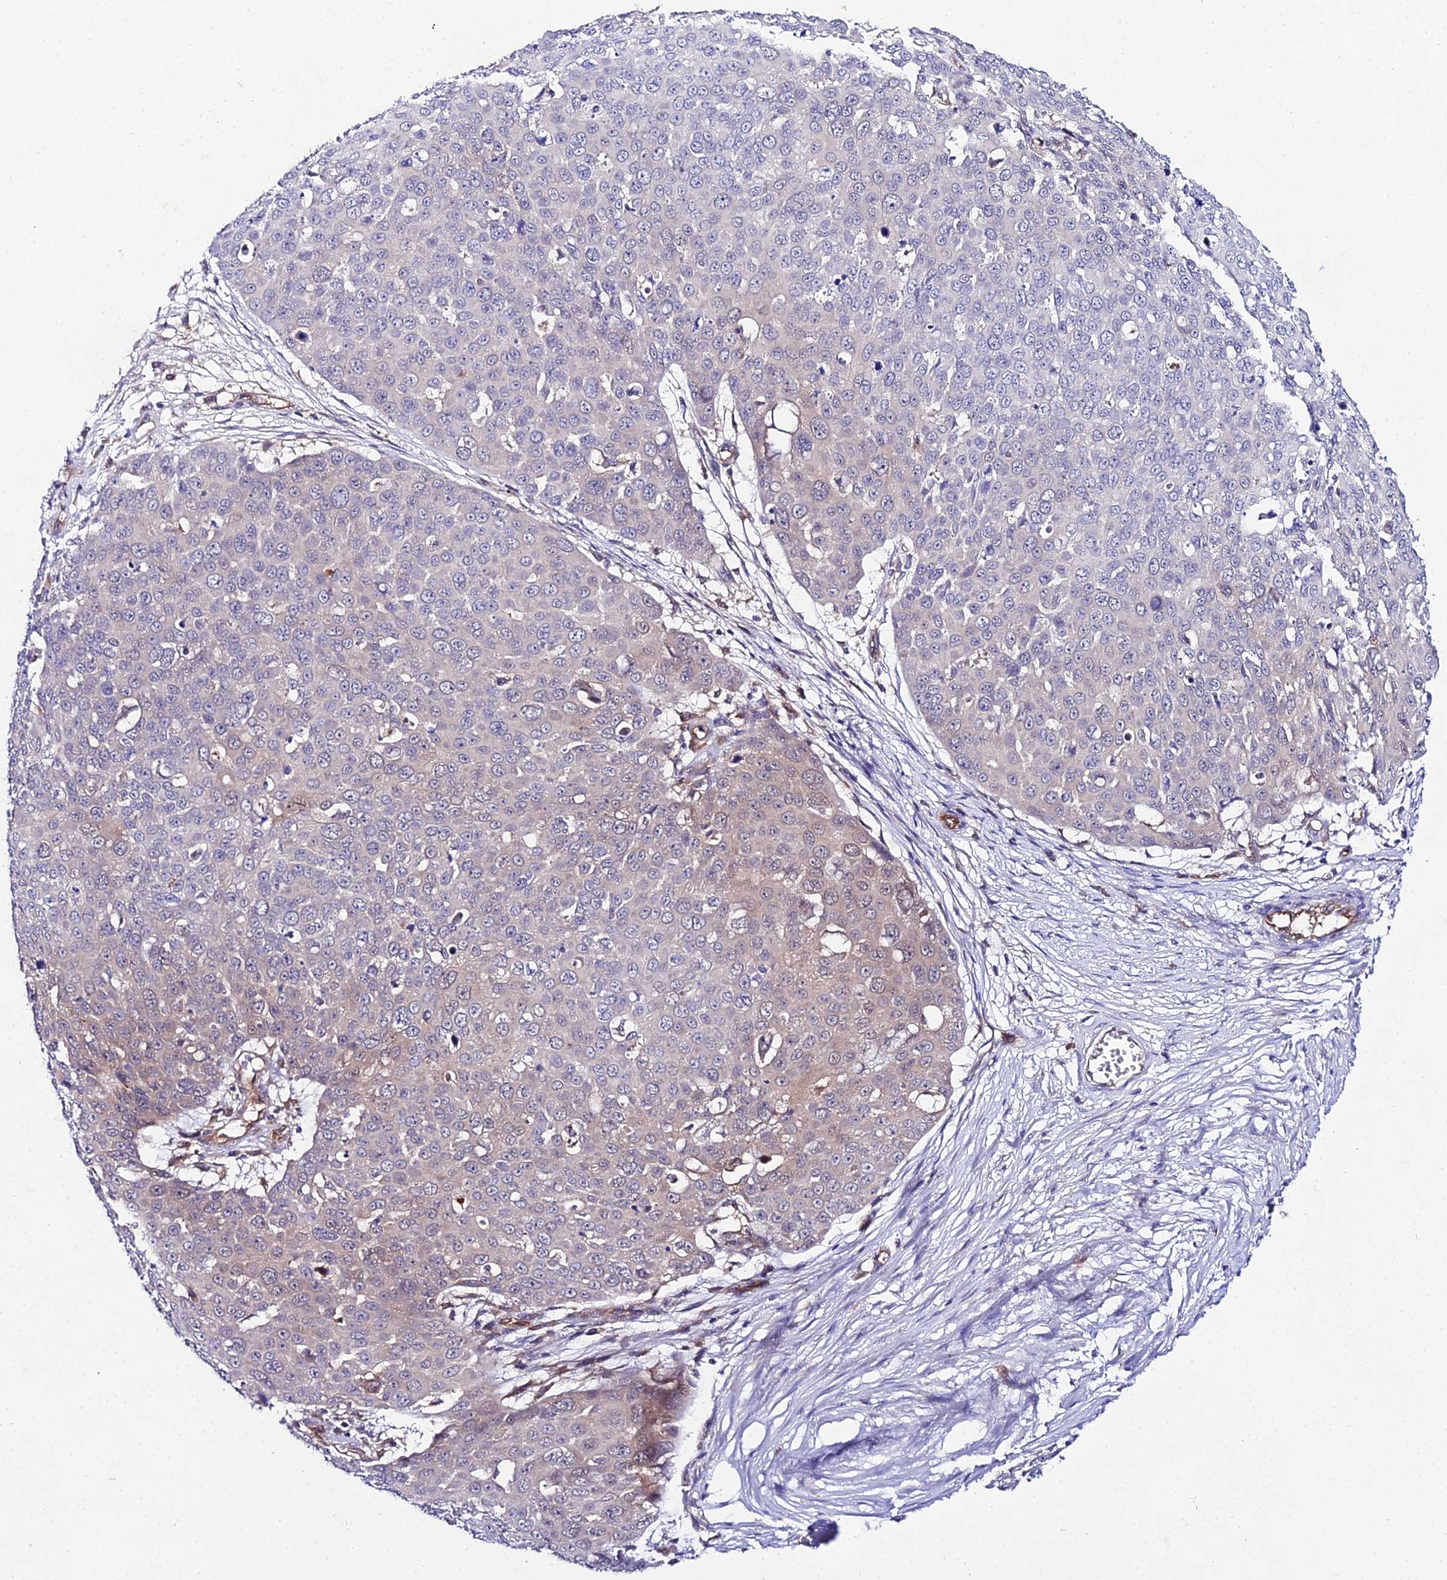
{"staining": {"intensity": "negative", "quantity": "none", "location": "none"}, "tissue": "skin cancer", "cell_type": "Tumor cells", "image_type": "cancer", "snomed": [{"axis": "morphology", "description": "Squamous cell carcinoma, NOS"}, {"axis": "topography", "description": "Skin"}], "caption": "High magnification brightfield microscopy of skin cancer (squamous cell carcinoma) stained with DAB (3,3'-diaminobenzidine) (brown) and counterstained with hematoxylin (blue): tumor cells show no significant staining.", "gene": "PPP2R2C", "patient": {"sex": "male", "age": 71}}